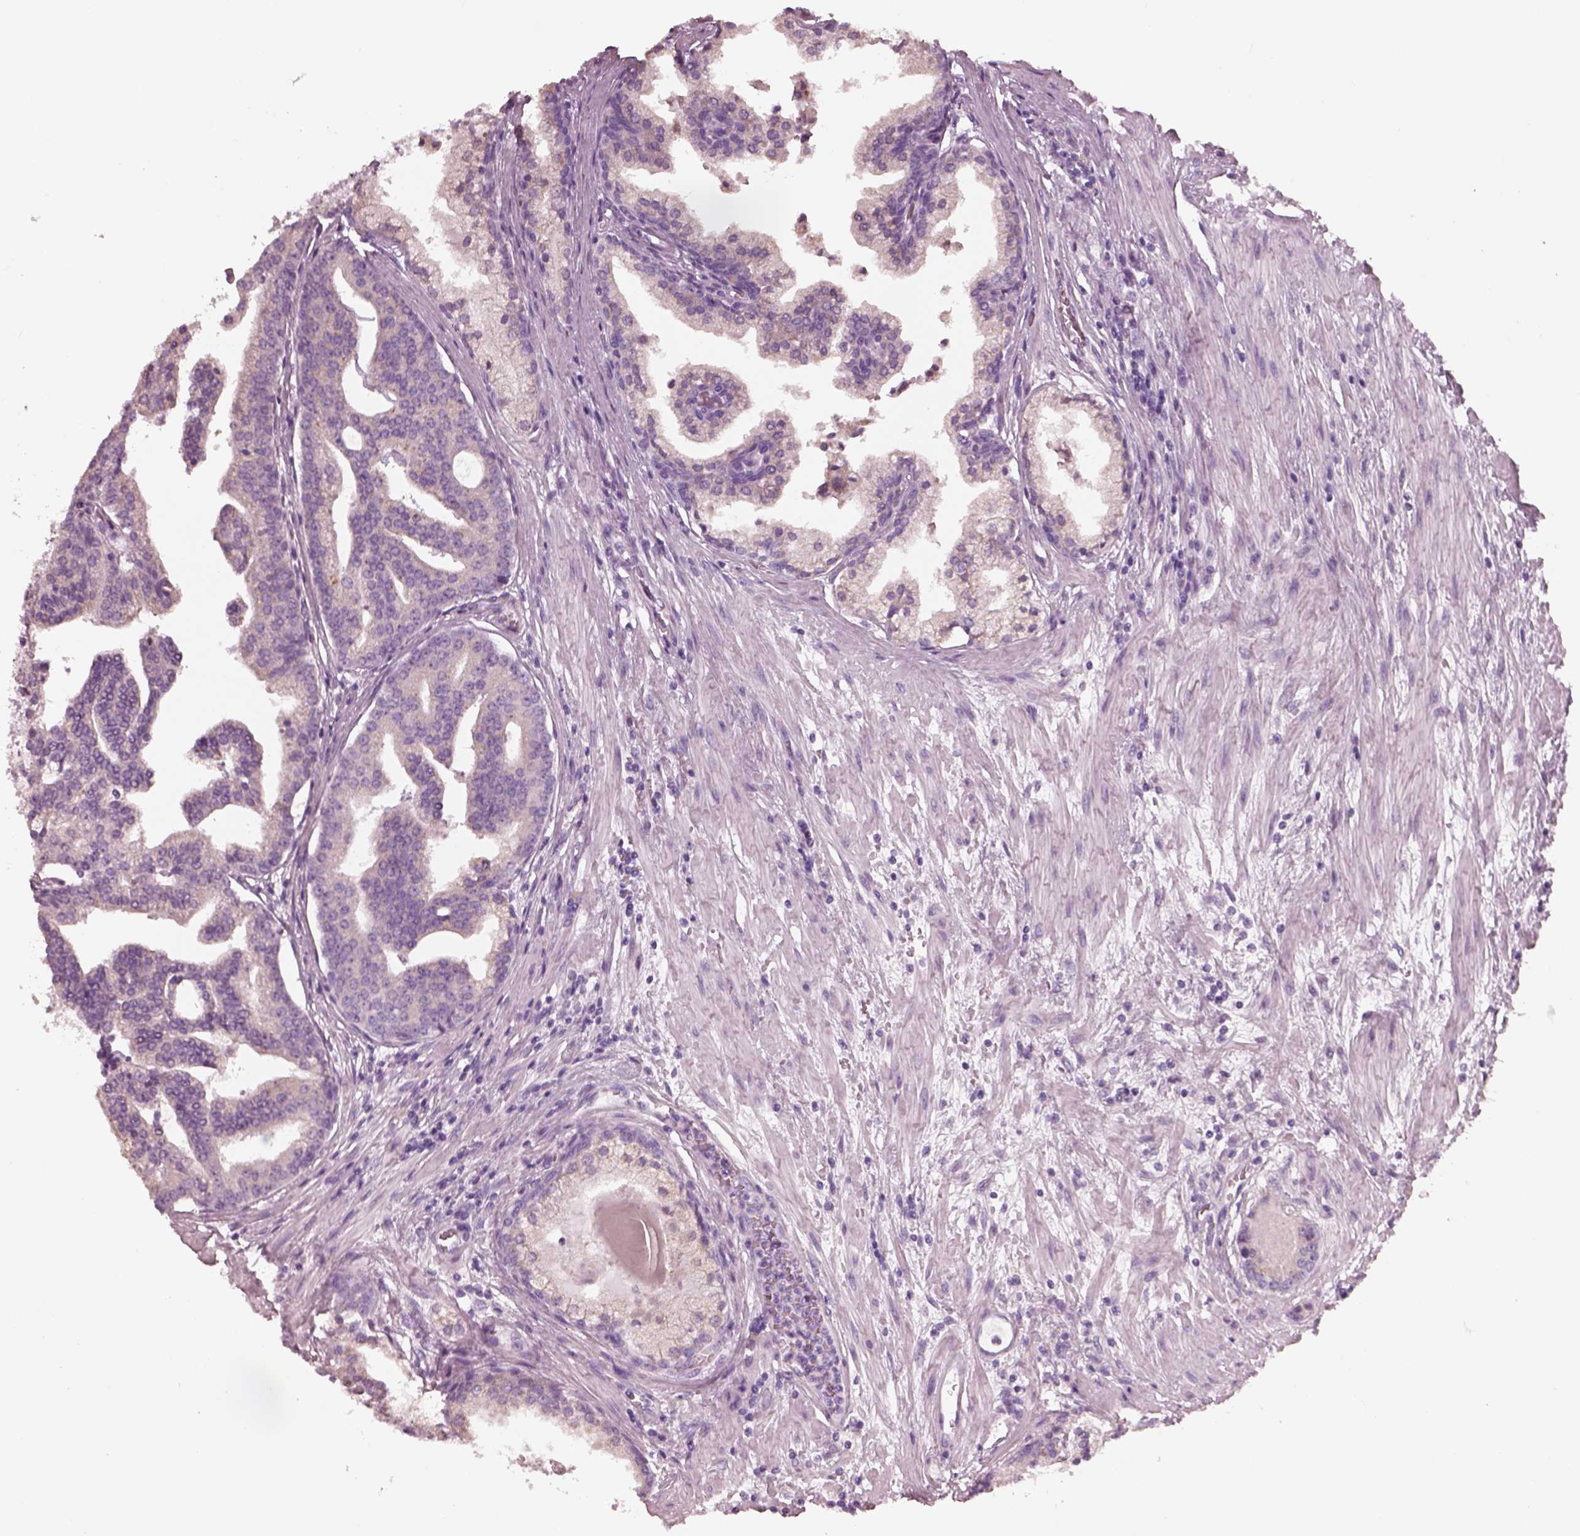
{"staining": {"intensity": "negative", "quantity": "none", "location": "none"}, "tissue": "prostate cancer", "cell_type": "Tumor cells", "image_type": "cancer", "snomed": [{"axis": "morphology", "description": "Adenocarcinoma, NOS"}, {"axis": "topography", "description": "Prostate and seminal vesicle, NOS"}, {"axis": "topography", "description": "Prostate"}], "caption": "Immunohistochemistry histopathology image of neoplastic tissue: human prostate cancer stained with DAB exhibits no significant protein staining in tumor cells. Nuclei are stained in blue.", "gene": "PNOC", "patient": {"sex": "male", "age": 44}}